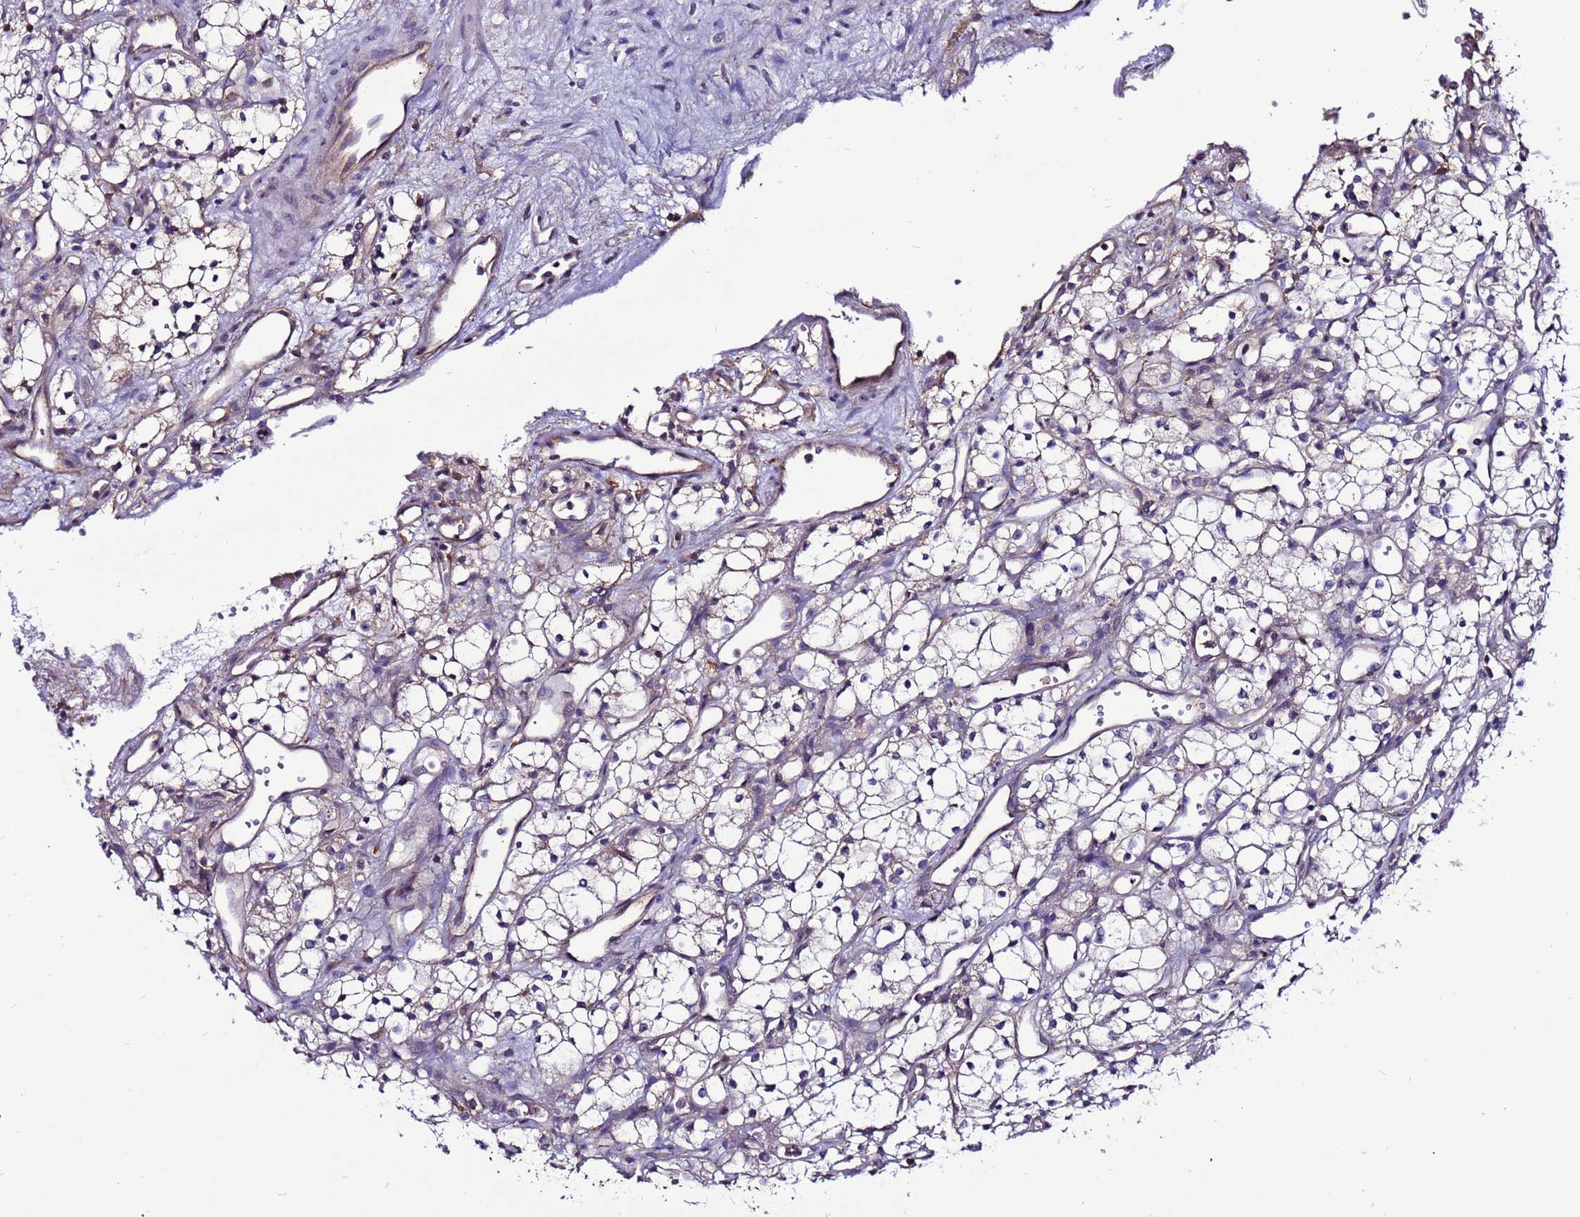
{"staining": {"intensity": "weak", "quantity": "<25%", "location": "cytoplasmic/membranous"}, "tissue": "renal cancer", "cell_type": "Tumor cells", "image_type": "cancer", "snomed": [{"axis": "morphology", "description": "Adenocarcinoma, NOS"}, {"axis": "topography", "description": "Kidney"}], "caption": "Tumor cells show no significant protein positivity in renal adenocarcinoma.", "gene": "NRN1L", "patient": {"sex": "male", "age": 59}}